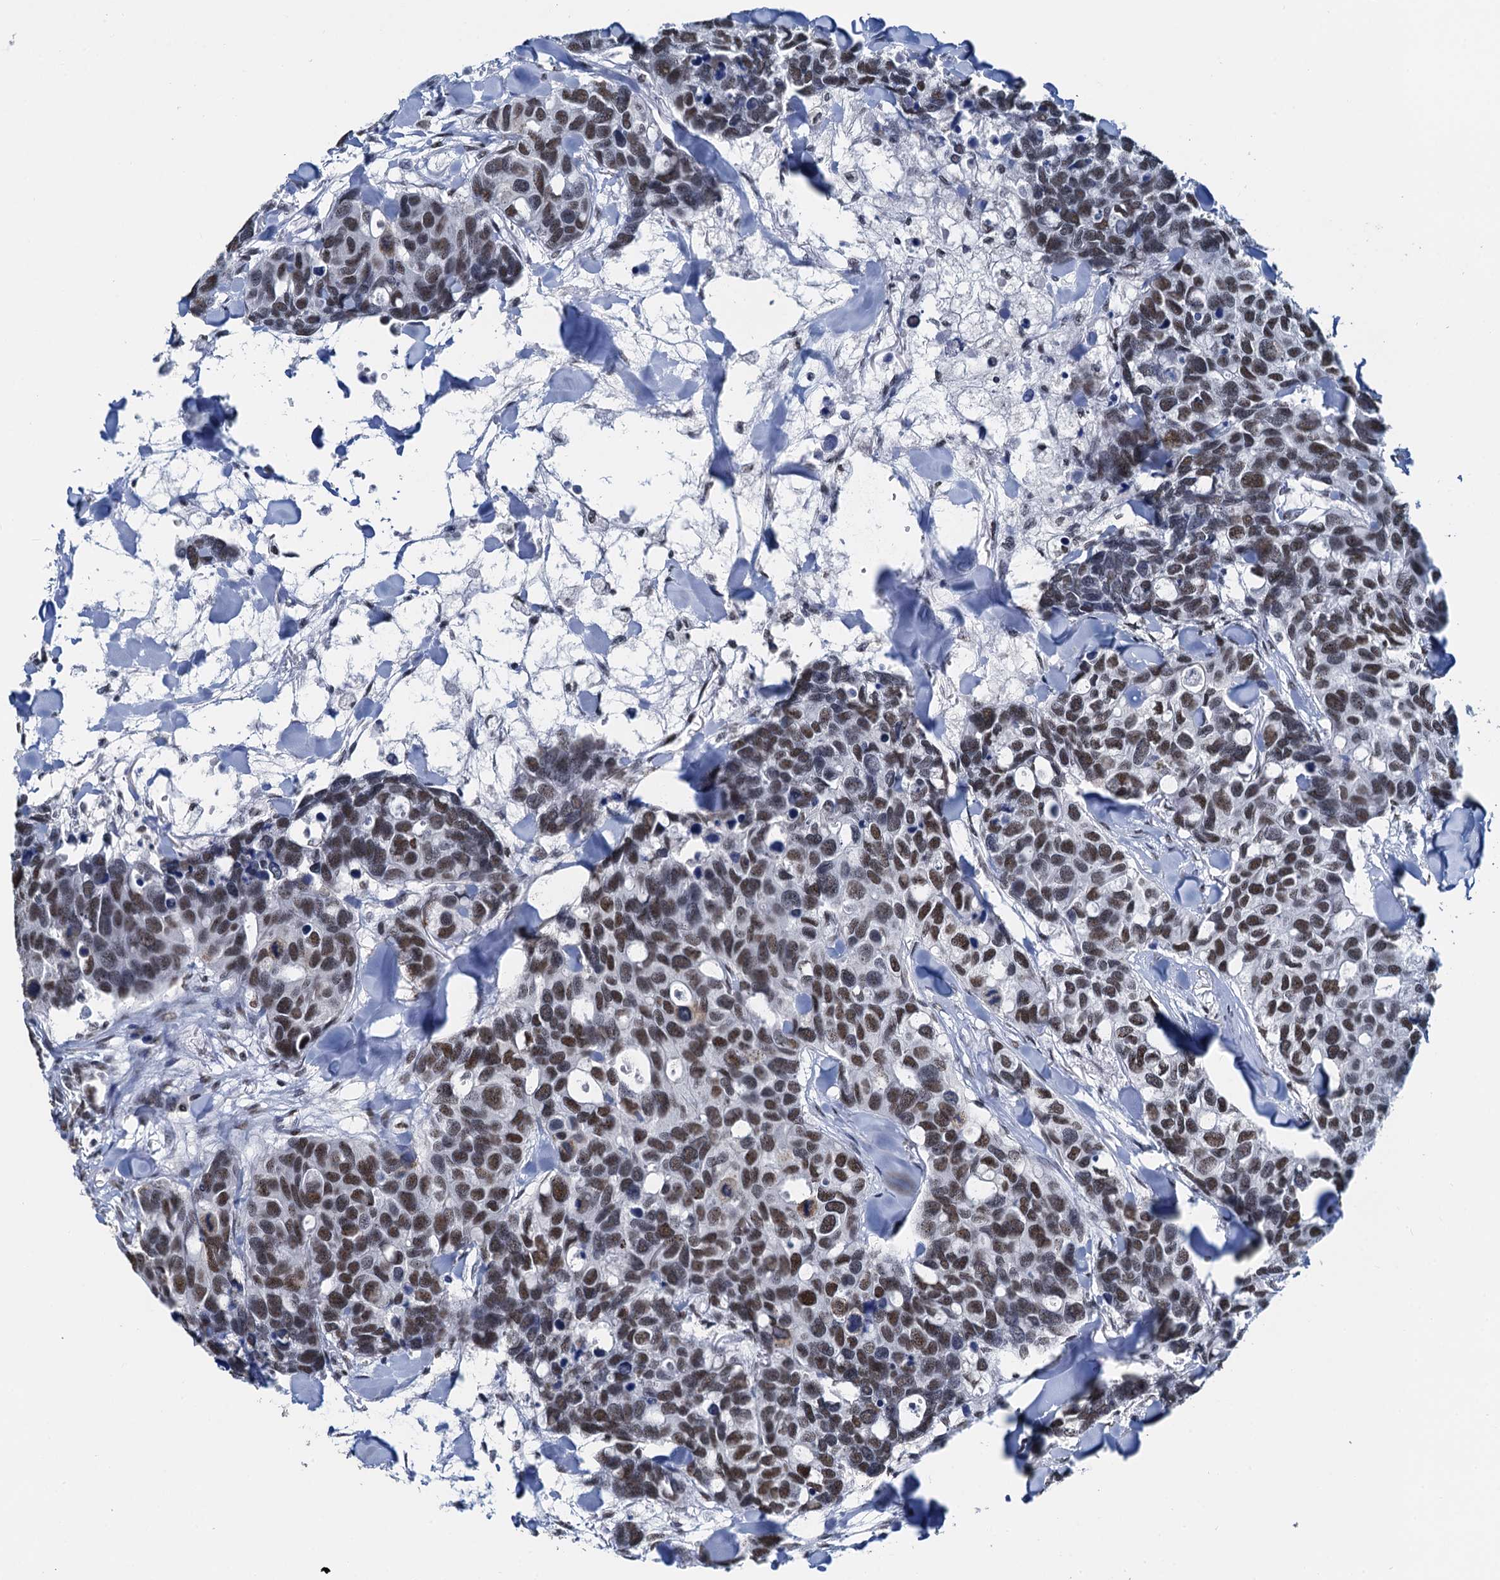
{"staining": {"intensity": "moderate", "quantity": ">75%", "location": "nuclear"}, "tissue": "breast cancer", "cell_type": "Tumor cells", "image_type": "cancer", "snomed": [{"axis": "morphology", "description": "Duct carcinoma"}, {"axis": "topography", "description": "Breast"}], "caption": "Tumor cells exhibit moderate nuclear positivity in approximately >75% of cells in breast cancer. (DAB IHC with brightfield microscopy, high magnification).", "gene": "SLTM", "patient": {"sex": "female", "age": 83}}